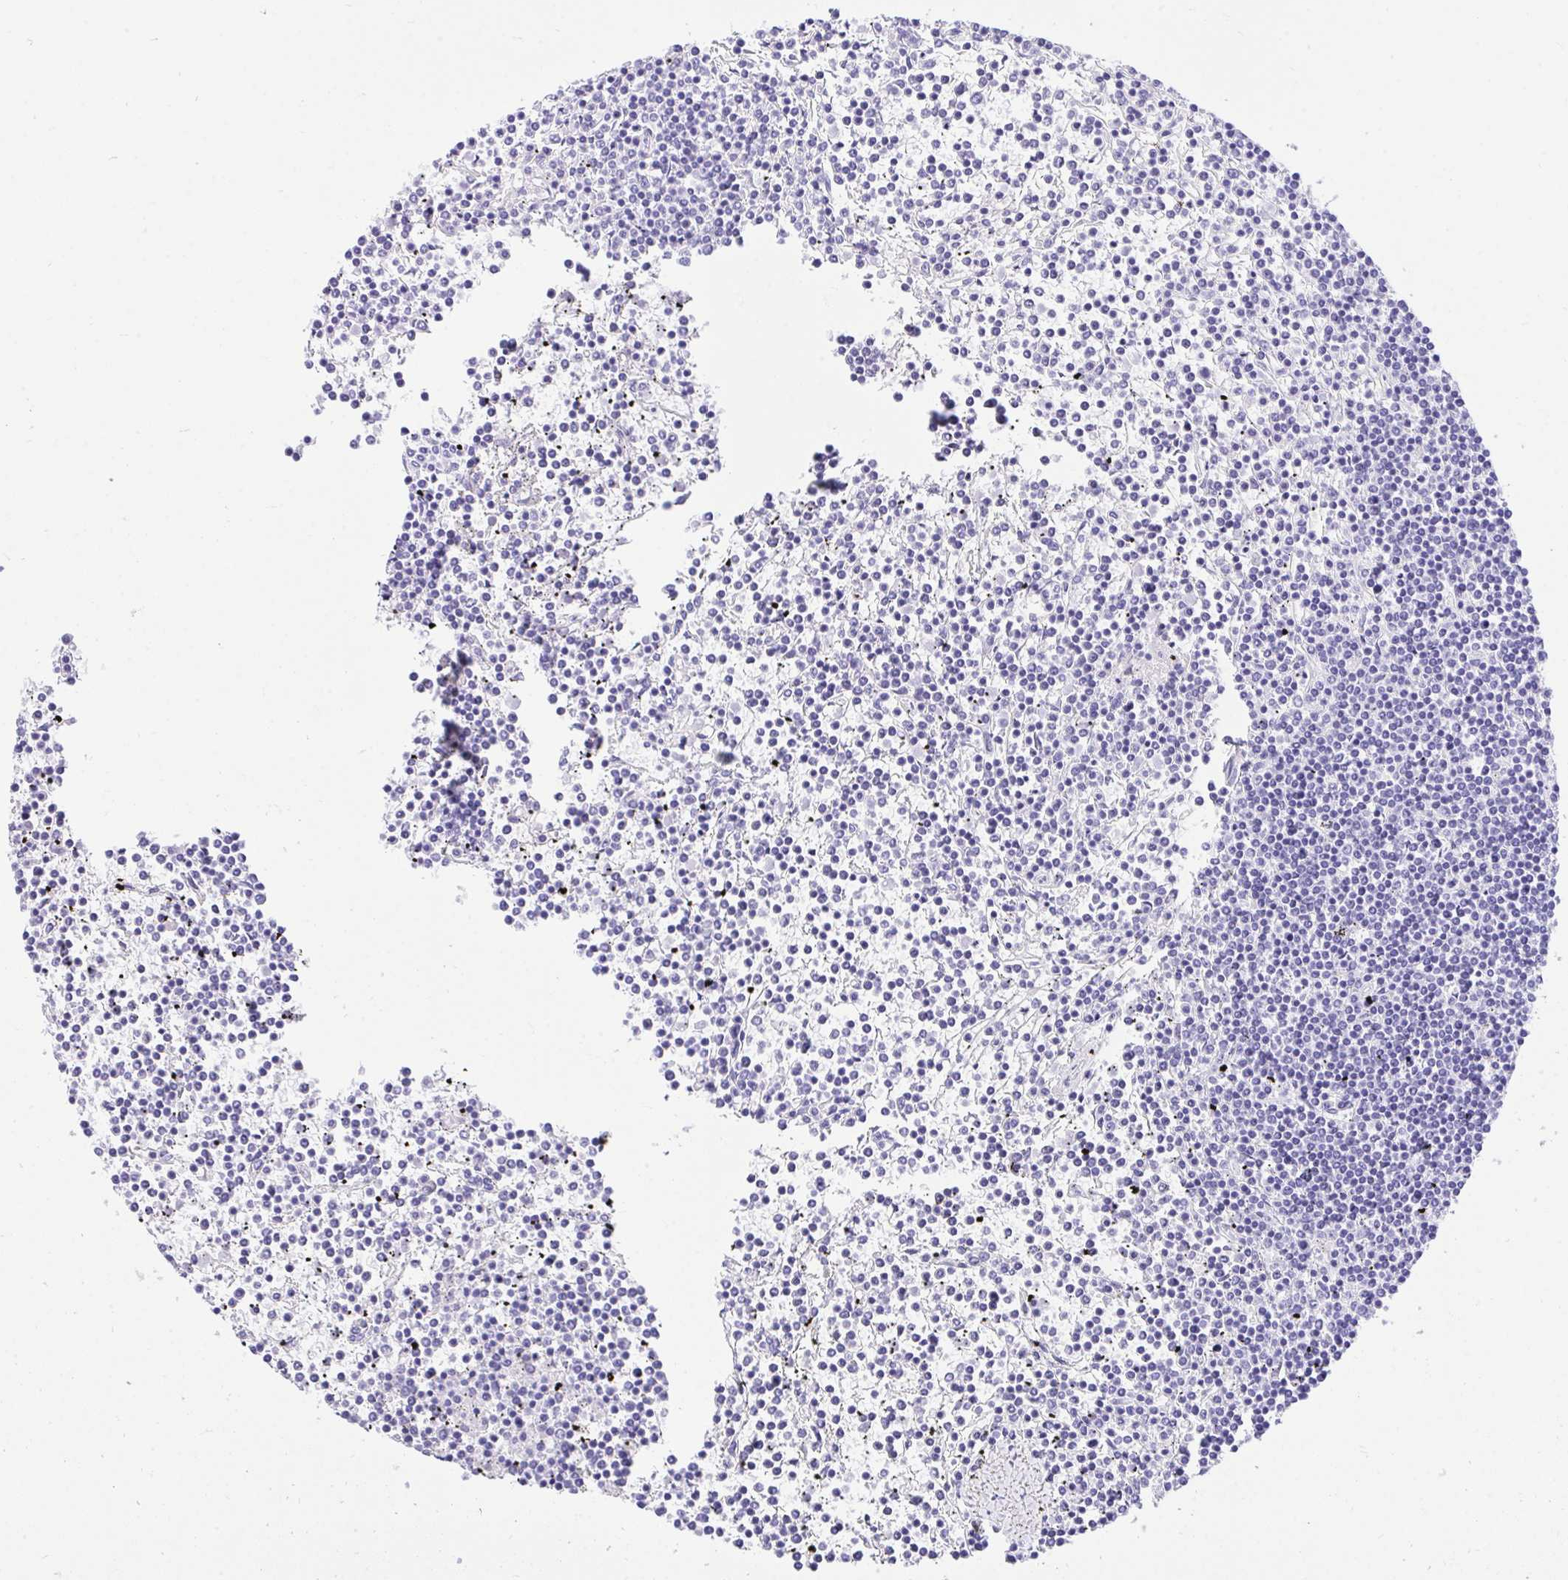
{"staining": {"intensity": "negative", "quantity": "none", "location": "none"}, "tissue": "lymphoma", "cell_type": "Tumor cells", "image_type": "cancer", "snomed": [{"axis": "morphology", "description": "Malignant lymphoma, non-Hodgkin's type, Low grade"}, {"axis": "topography", "description": "Spleen"}], "caption": "There is no significant staining in tumor cells of lymphoma.", "gene": "TLN2", "patient": {"sex": "female", "age": 19}}